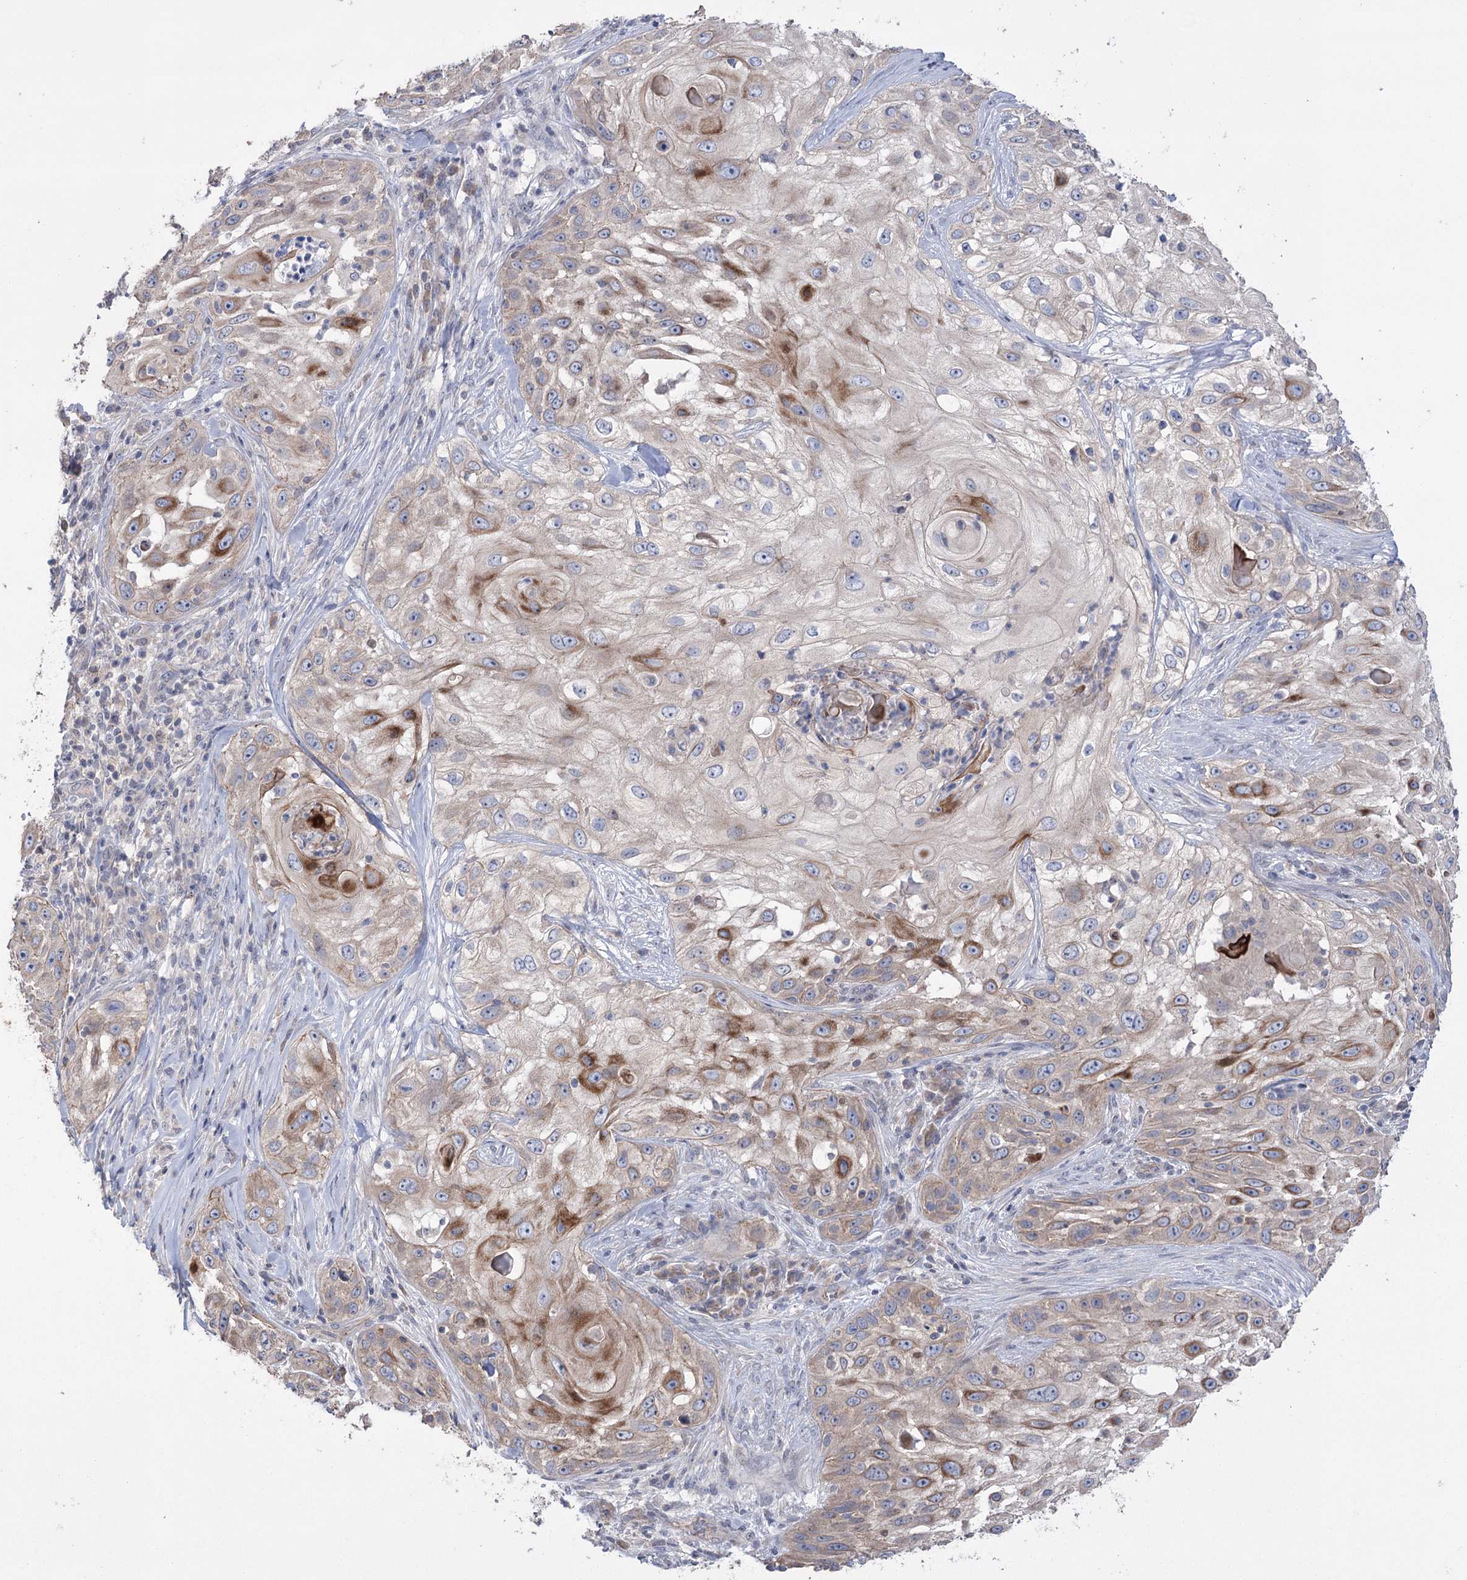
{"staining": {"intensity": "moderate", "quantity": "<25%", "location": "cytoplasmic/membranous"}, "tissue": "skin cancer", "cell_type": "Tumor cells", "image_type": "cancer", "snomed": [{"axis": "morphology", "description": "Squamous cell carcinoma, NOS"}, {"axis": "topography", "description": "Skin"}], "caption": "Immunohistochemical staining of skin cancer reveals low levels of moderate cytoplasmic/membranous protein positivity in about <25% of tumor cells.", "gene": "TRIM71", "patient": {"sex": "female", "age": 44}}